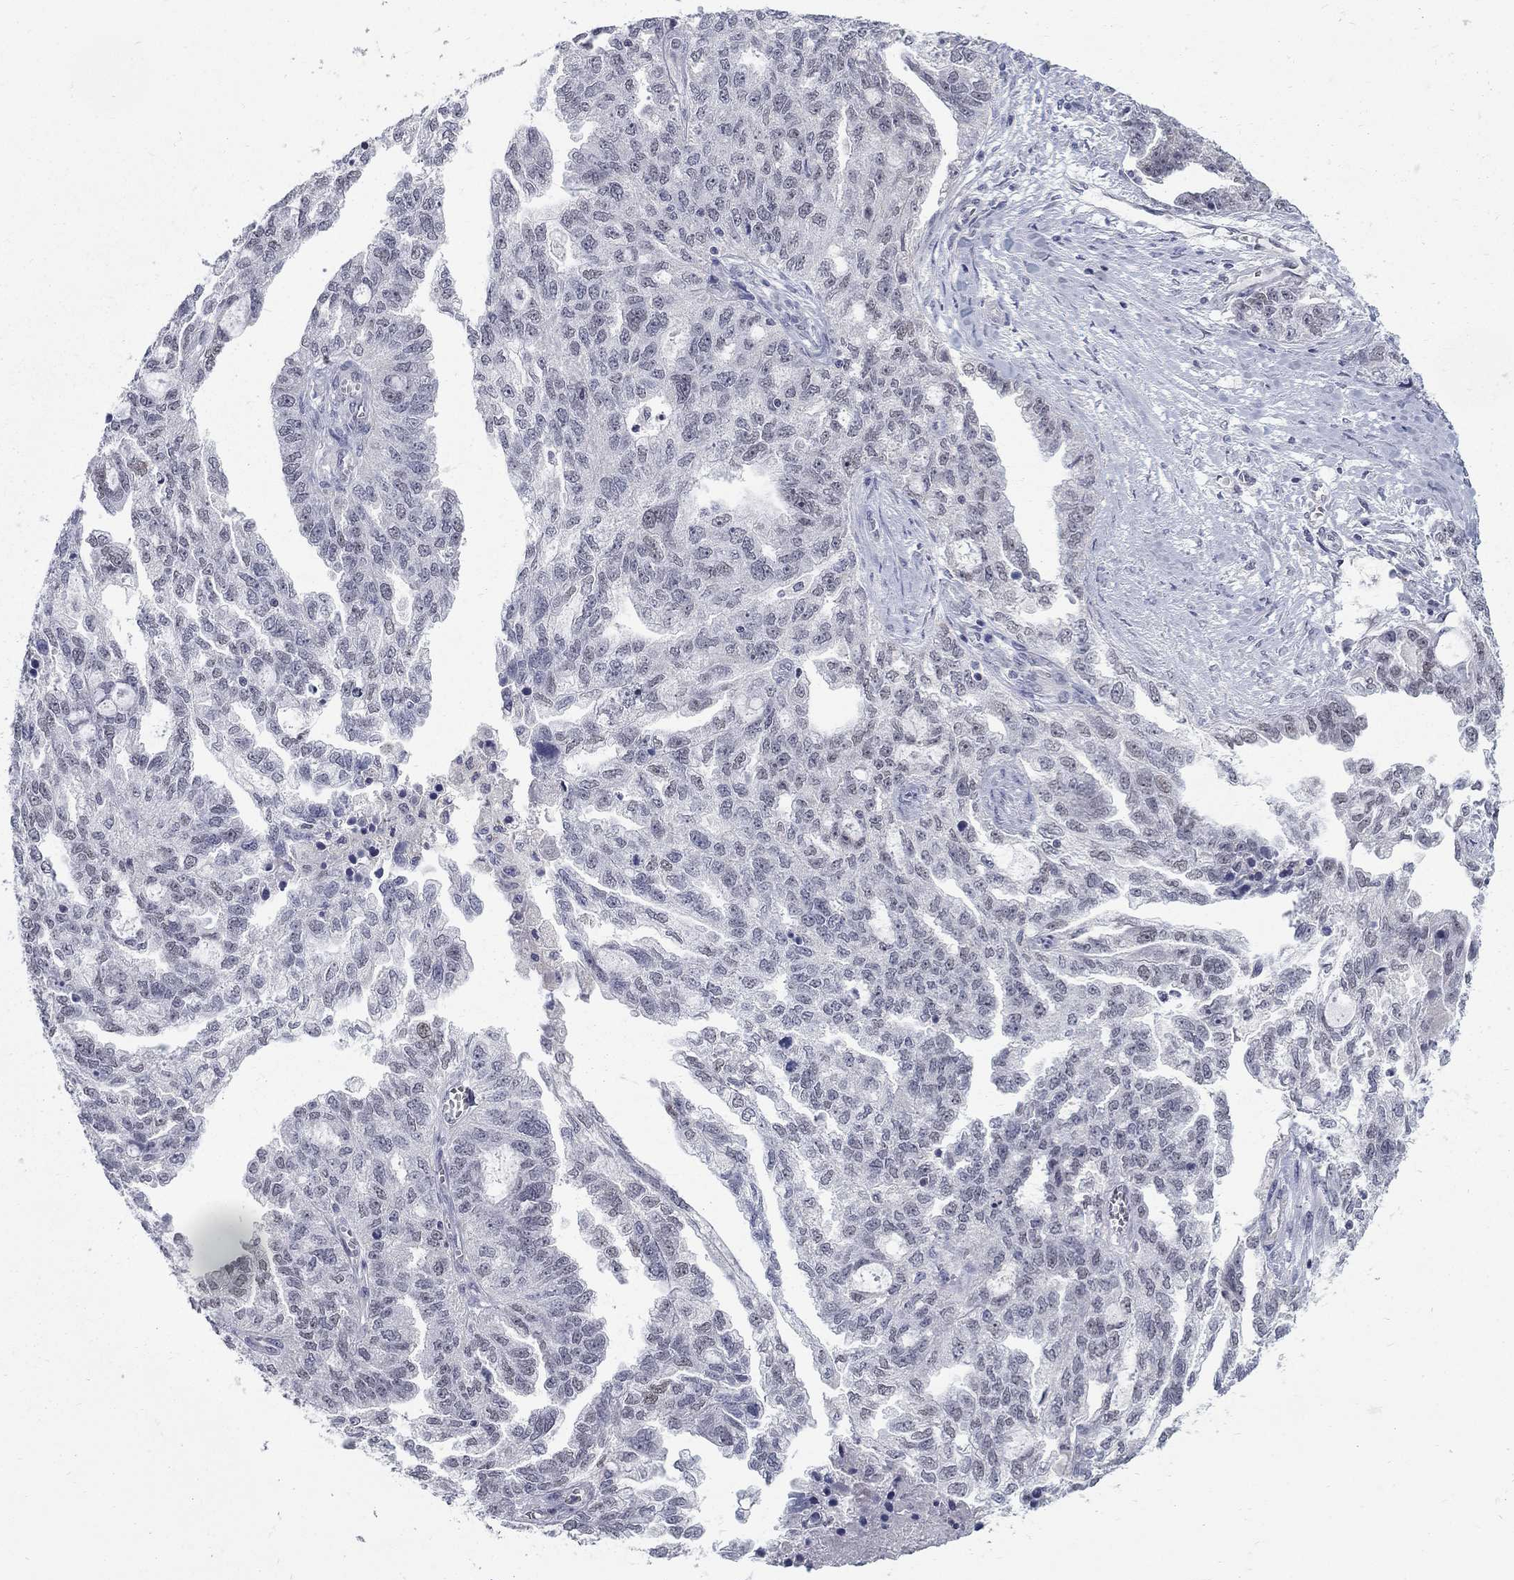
{"staining": {"intensity": "moderate", "quantity": "25%-75%", "location": "nuclear"}, "tissue": "ovarian cancer", "cell_type": "Tumor cells", "image_type": "cancer", "snomed": [{"axis": "morphology", "description": "Cystadenocarcinoma, serous, NOS"}, {"axis": "topography", "description": "Ovary"}], "caption": "Immunohistochemical staining of human ovarian serous cystadenocarcinoma reveals moderate nuclear protein expression in about 25%-75% of tumor cells. (DAB (3,3'-diaminobenzidine) IHC with brightfield microscopy, high magnification).", "gene": "GCFC2", "patient": {"sex": "female", "age": 51}}